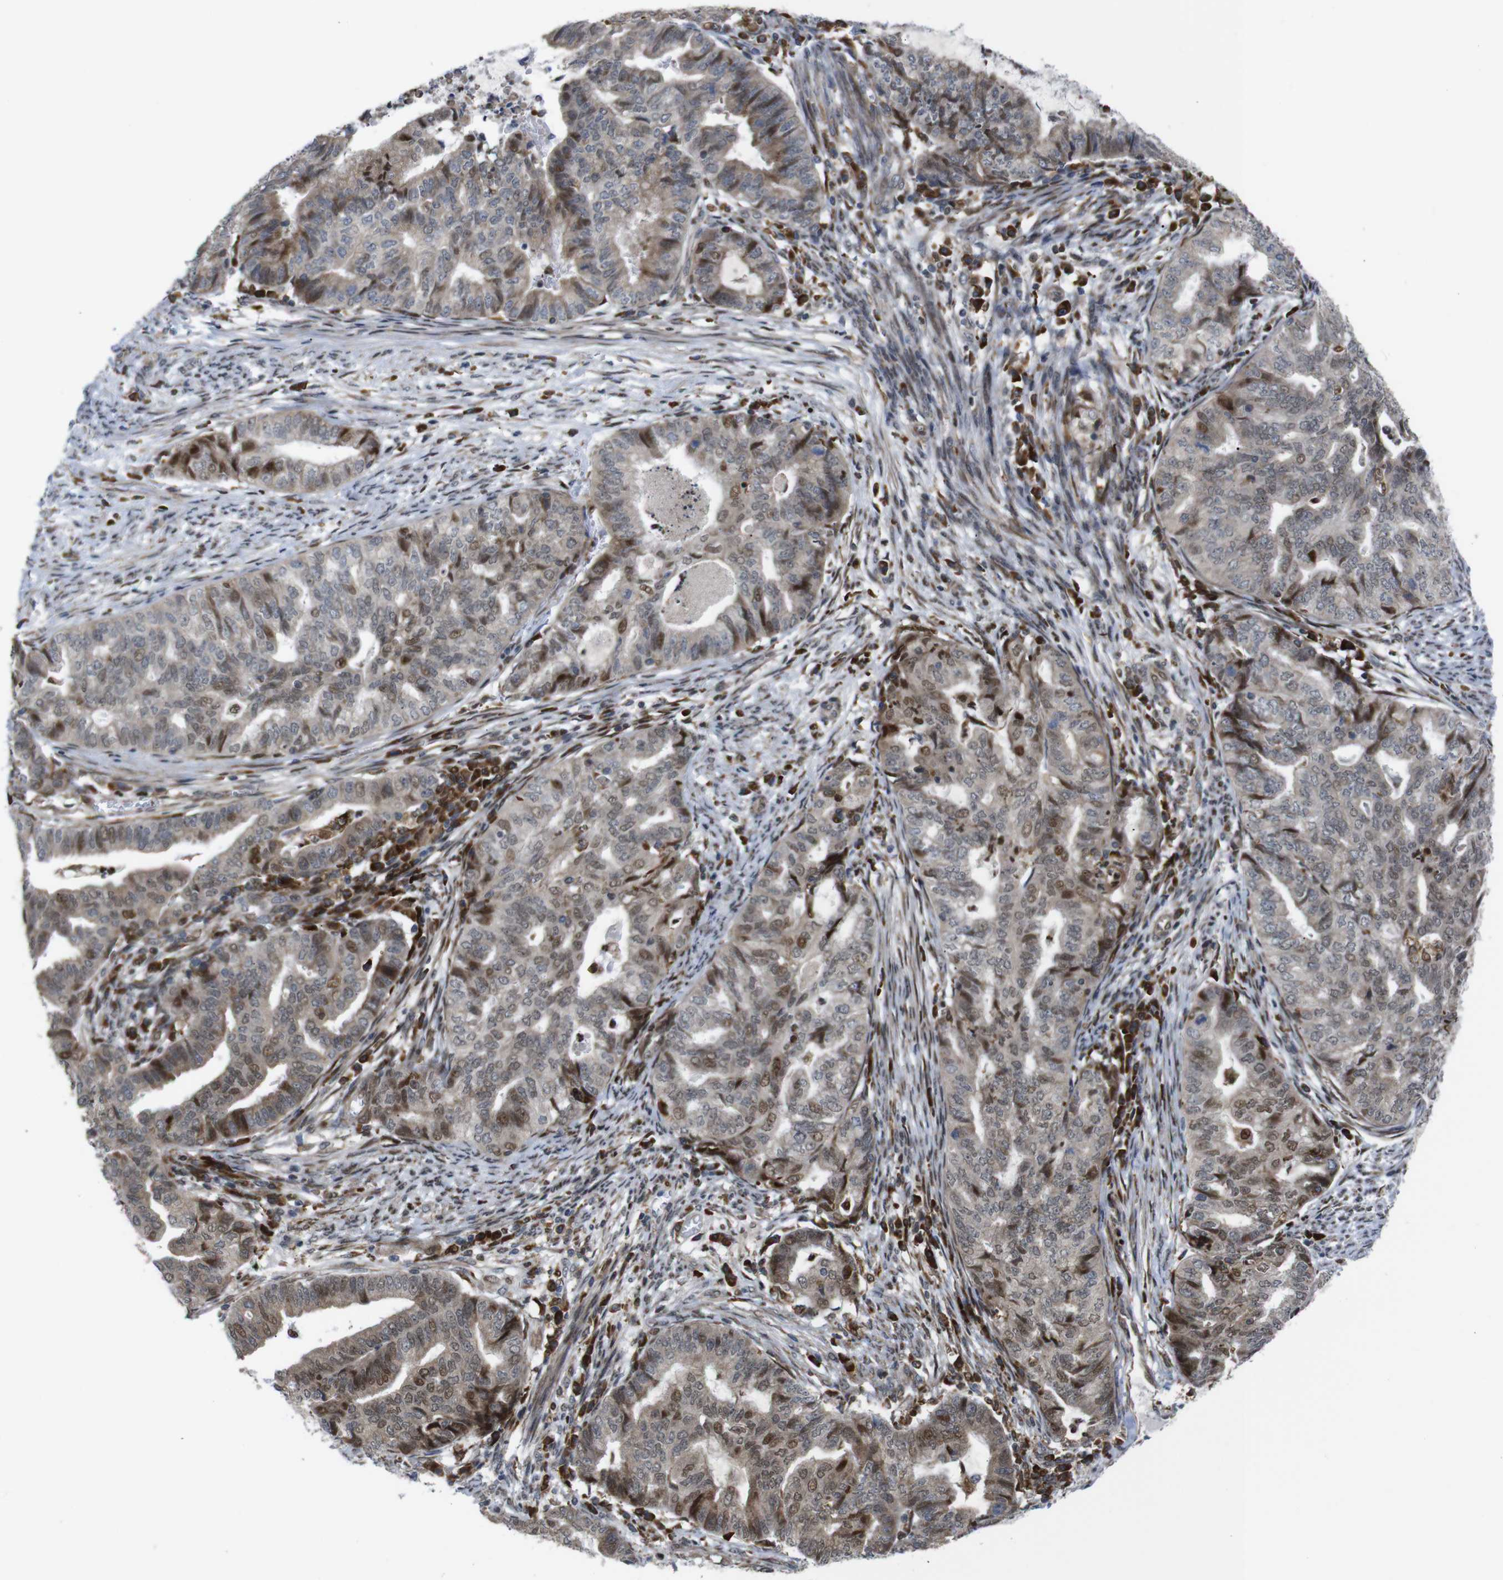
{"staining": {"intensity": "moderate", "quantity": "25%-75%", "location": "cytoplasmic/membranous,nuclear"}, "tissue": "endometrial cancer", "cell_type": "Tumor cells", "image_type": "cancer", "snomed": [{"axis": "morphology", "description": "Adenocarcinoma, NOS"}, {"axis": "topography", "description": "Endometrium"}], "caption": "Moderate cytoplasmic/membranous and nuclear positivity for a protein is identified in about 25%-75% of tumor cells of endometrial cancer (adenocarcinoma) using IHC.", "gene": "PTPN1", "patient": {"sex": "female", "age": 79}}